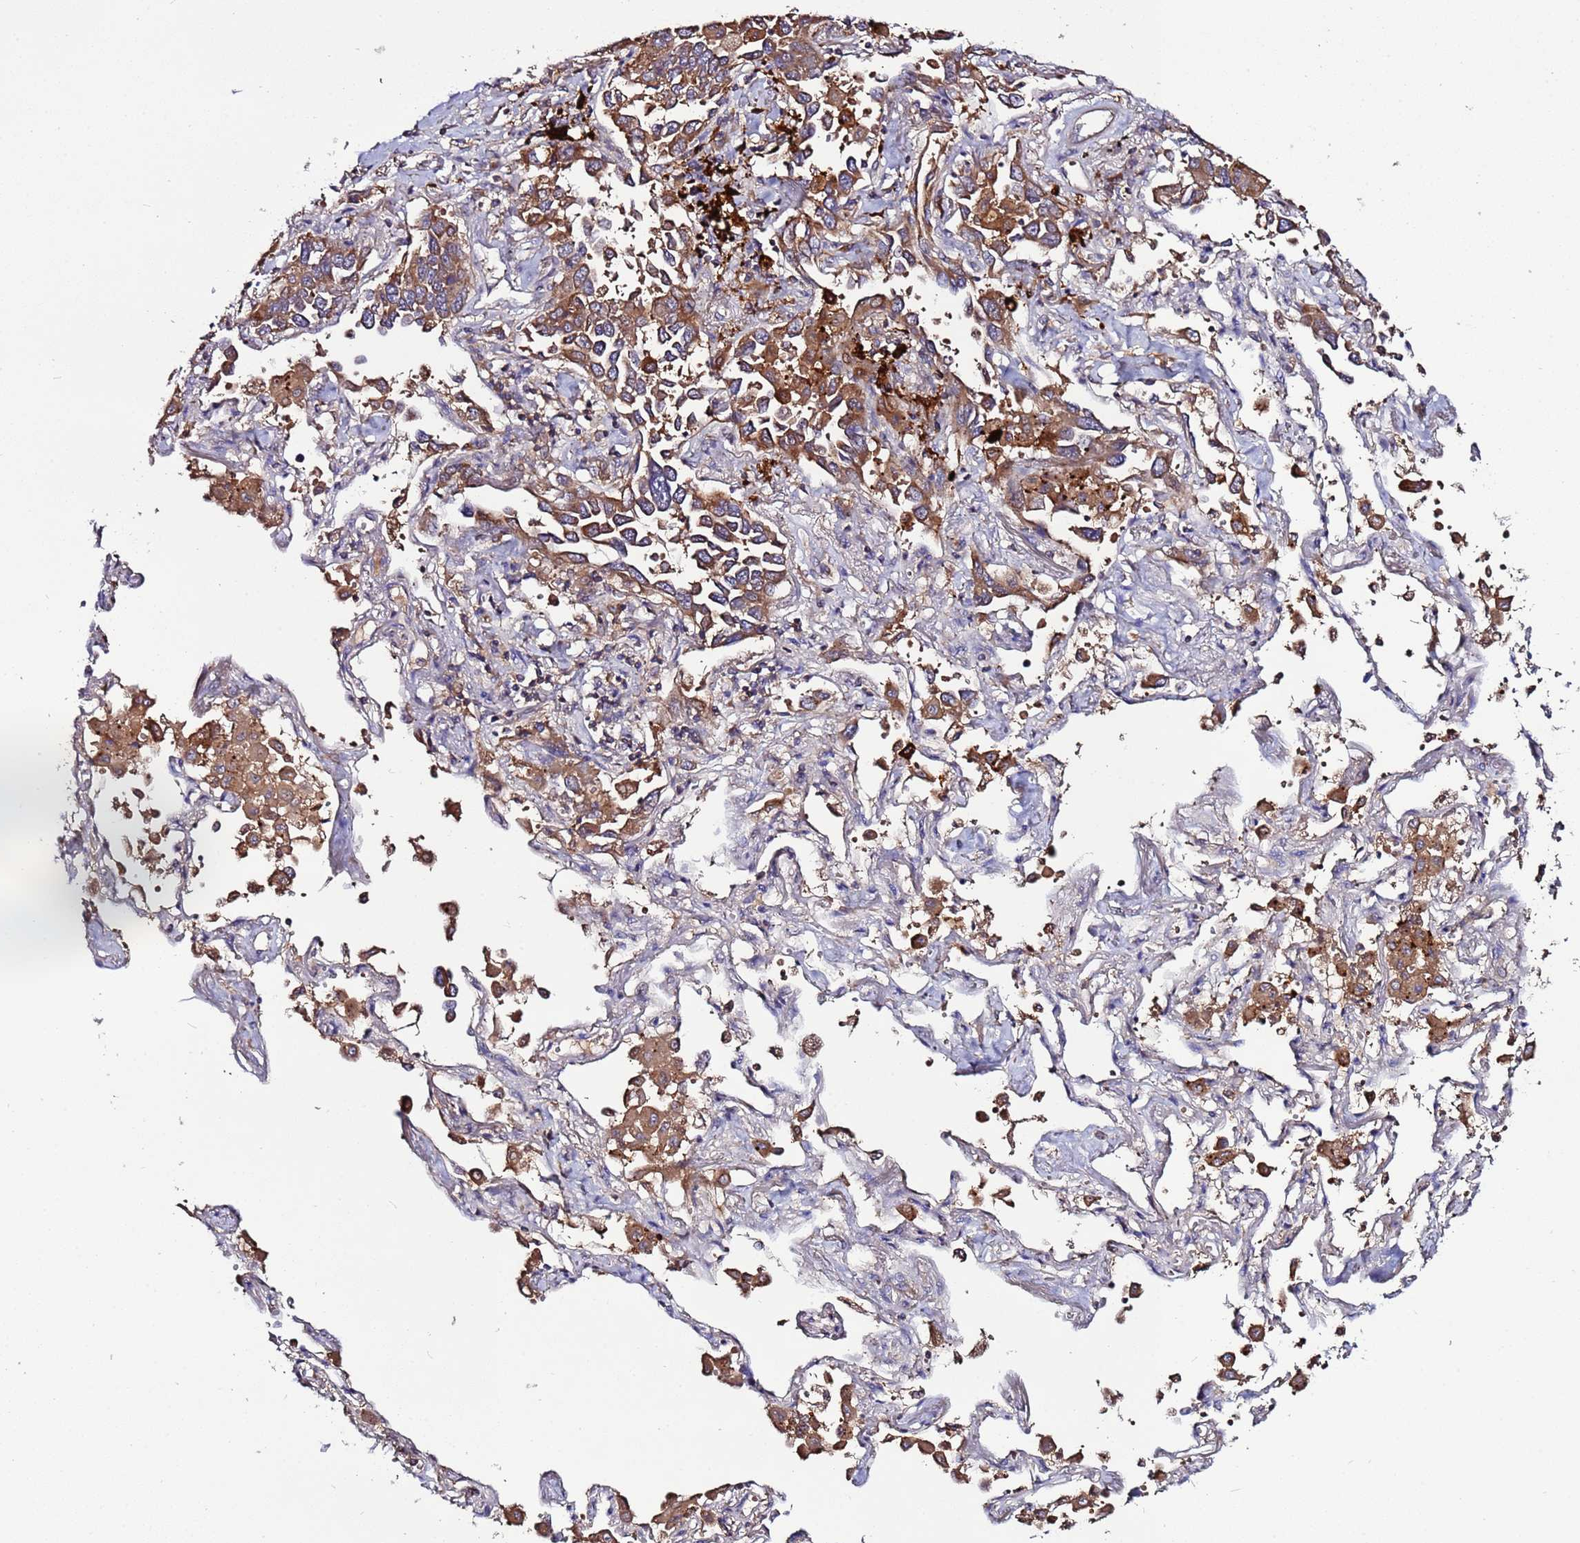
{"staining": {"intensity": "moderate", "quantity": ">75%", "location": "cytoplasmic/membranous"}, "tissue": "lung cancer", "cell_type": "Tumor cells", "image_type": "cancer", "snomed": [{"axis": "morphology", "description": "Adenocarcinoma, NOS"}, {"axis": "topography", "description": "Lung"}], "caption": "A medium amount of moderate cytoplasmic/membranous positivity is appreciated in about >75% of tumor cells in lung adenocarcinoma tissue.", "gene": "RPS15A", "patient": {"sex": "male", "age": 67}}